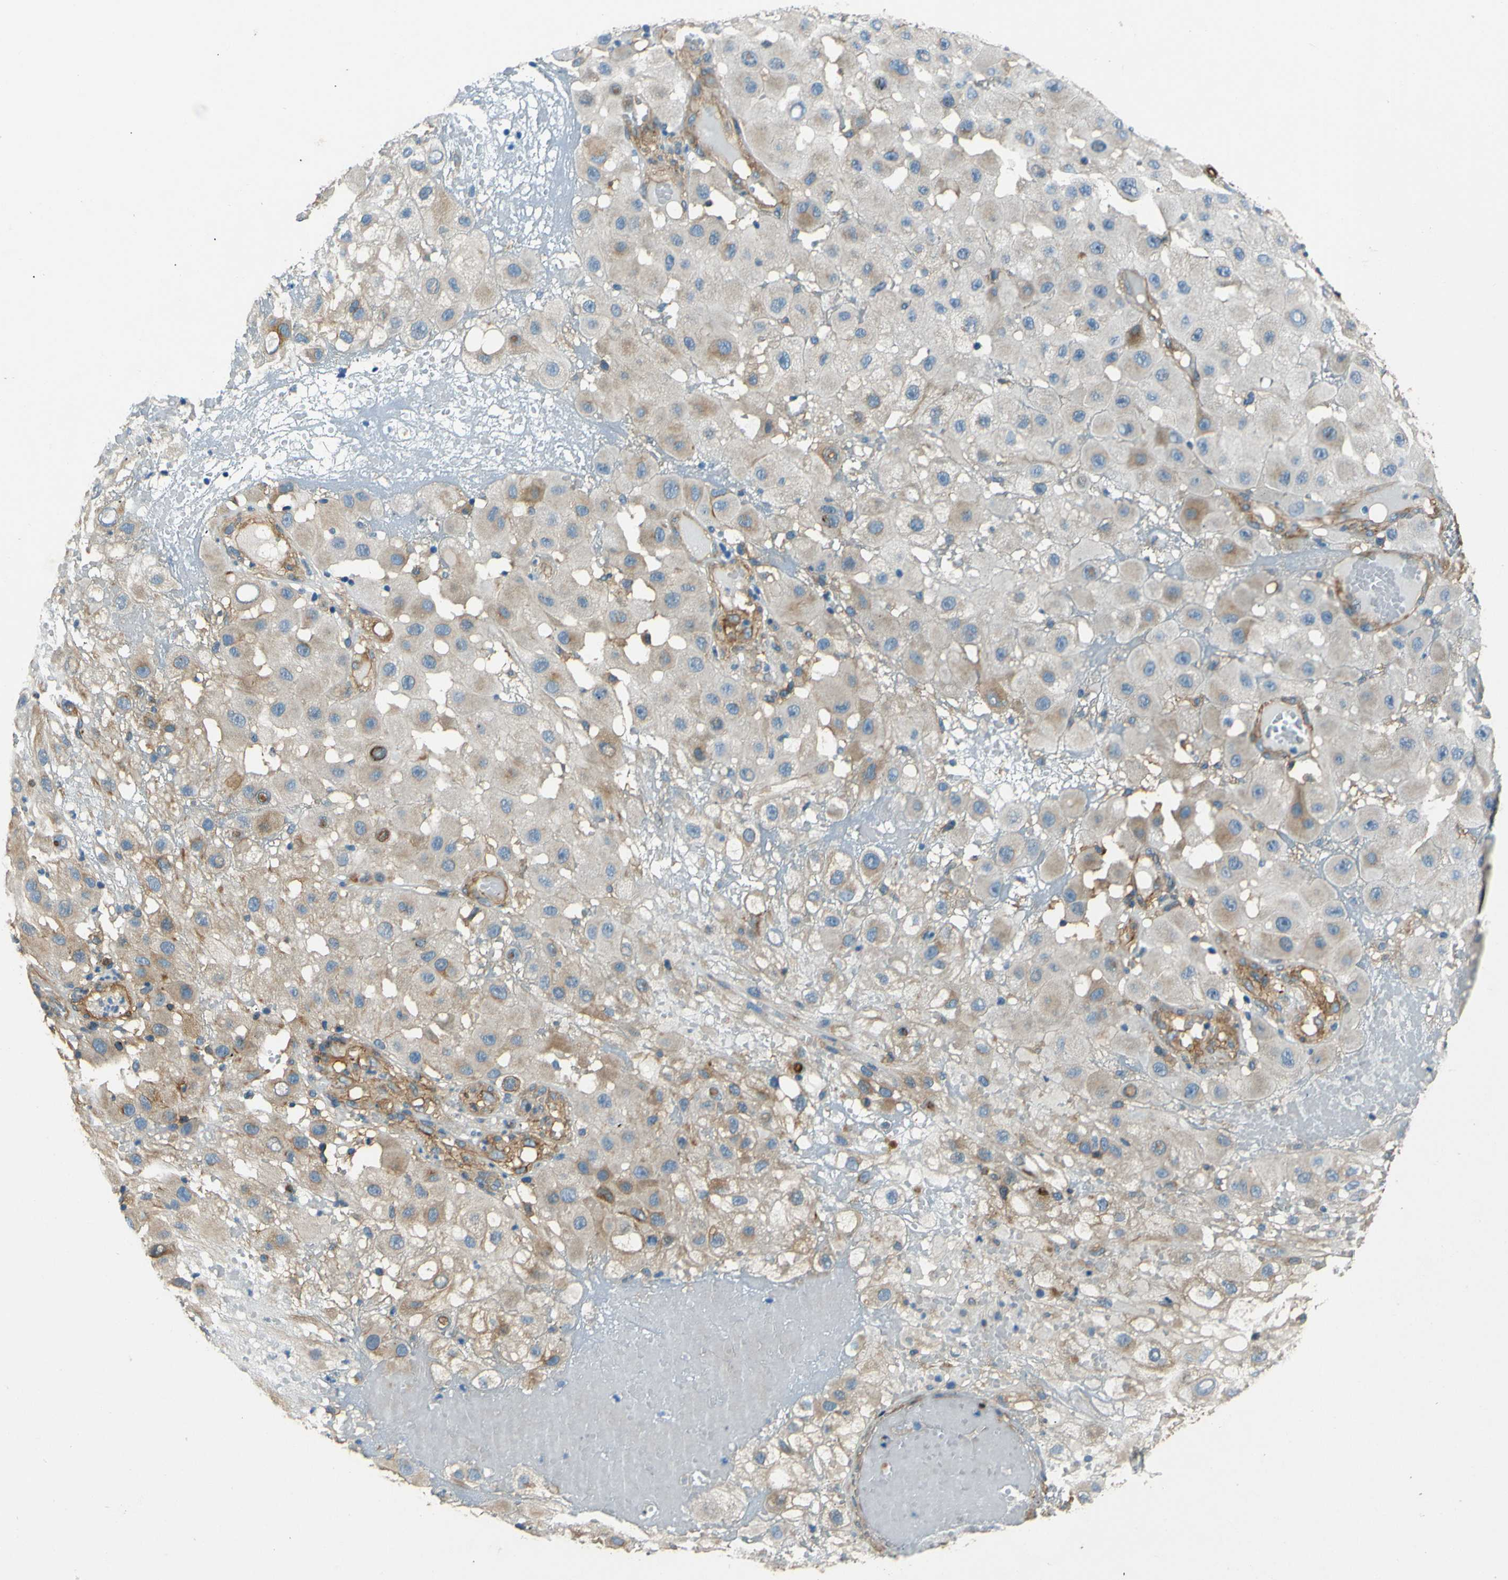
{"staining": {"intensity": "moderate", "quantity": "<25%", "location": "cytoplasmic/membranous"}, "tissue": "melanoma", "cell_type": "Tumor cells", "image_type": "cancer", "snomed": [{"axis": "morphology", "description": "Malignant melanoma, NOS"}, {"axis": "topography", "description": "Skin"}], "caption": "A low amount of moderate cytoplasmic/membranous positivity is identified in about <25% of tumor cells in melanoma tissue.", "gene": "ENTPD1", "patient": {"sex": "female", "age": 81}}